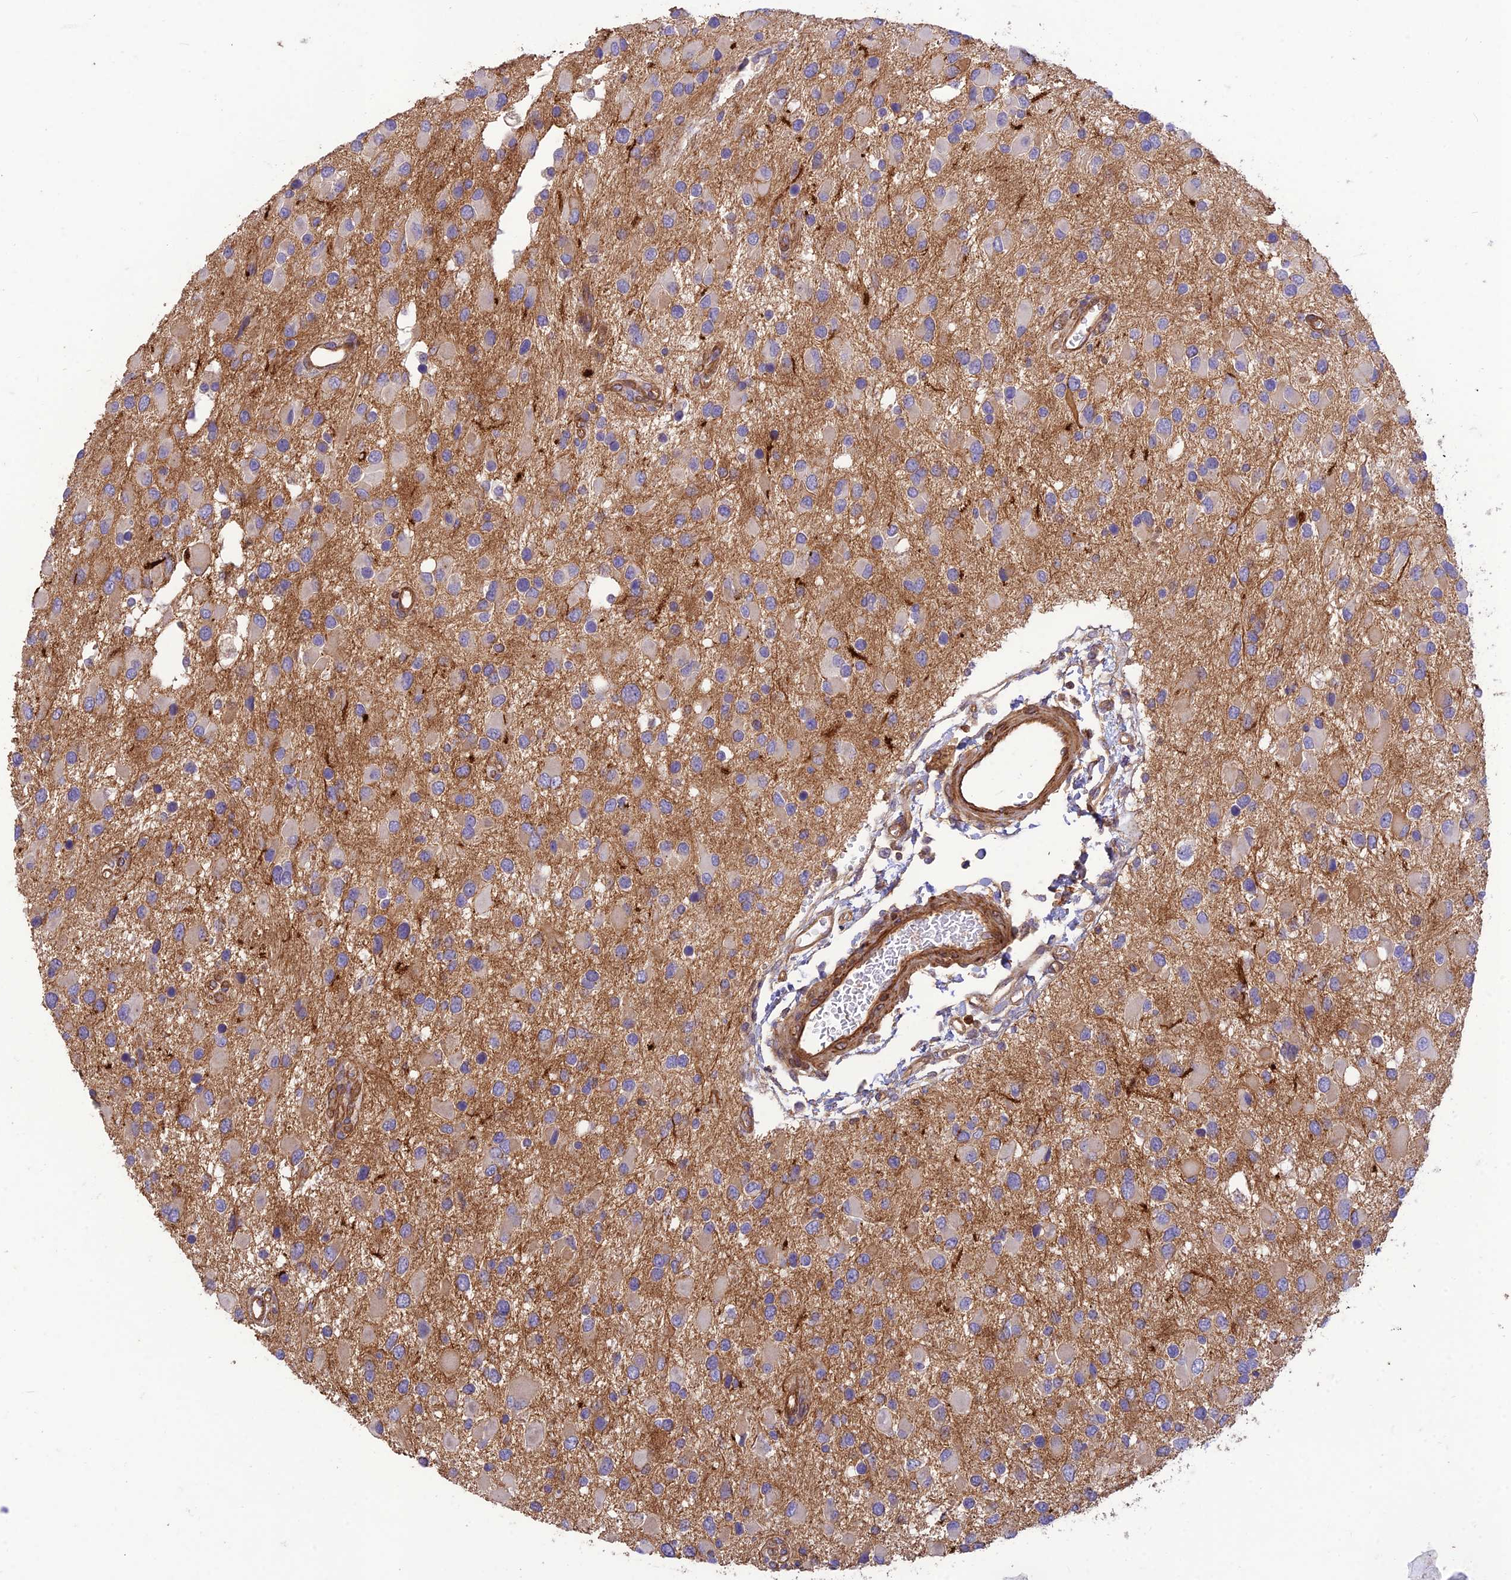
{"staining": {"intensity": "negative", "quantity": "none", "location": "none"}, "tissue": "glioma", "cell_type": "Tumor cells", "image_type": "cancer", "snomed": [{"axis": "morphology", "description": "Glioma, malignant, High grade"}, {"axis": "topography", "description": "Brain"}], "caption": "High-grade glioma (malignant) was stained to show a protein in brown. There is no significant positivity in tumor cells.", "gene": "HPSE2", "patient": {"sex": "male", "age": 53}}